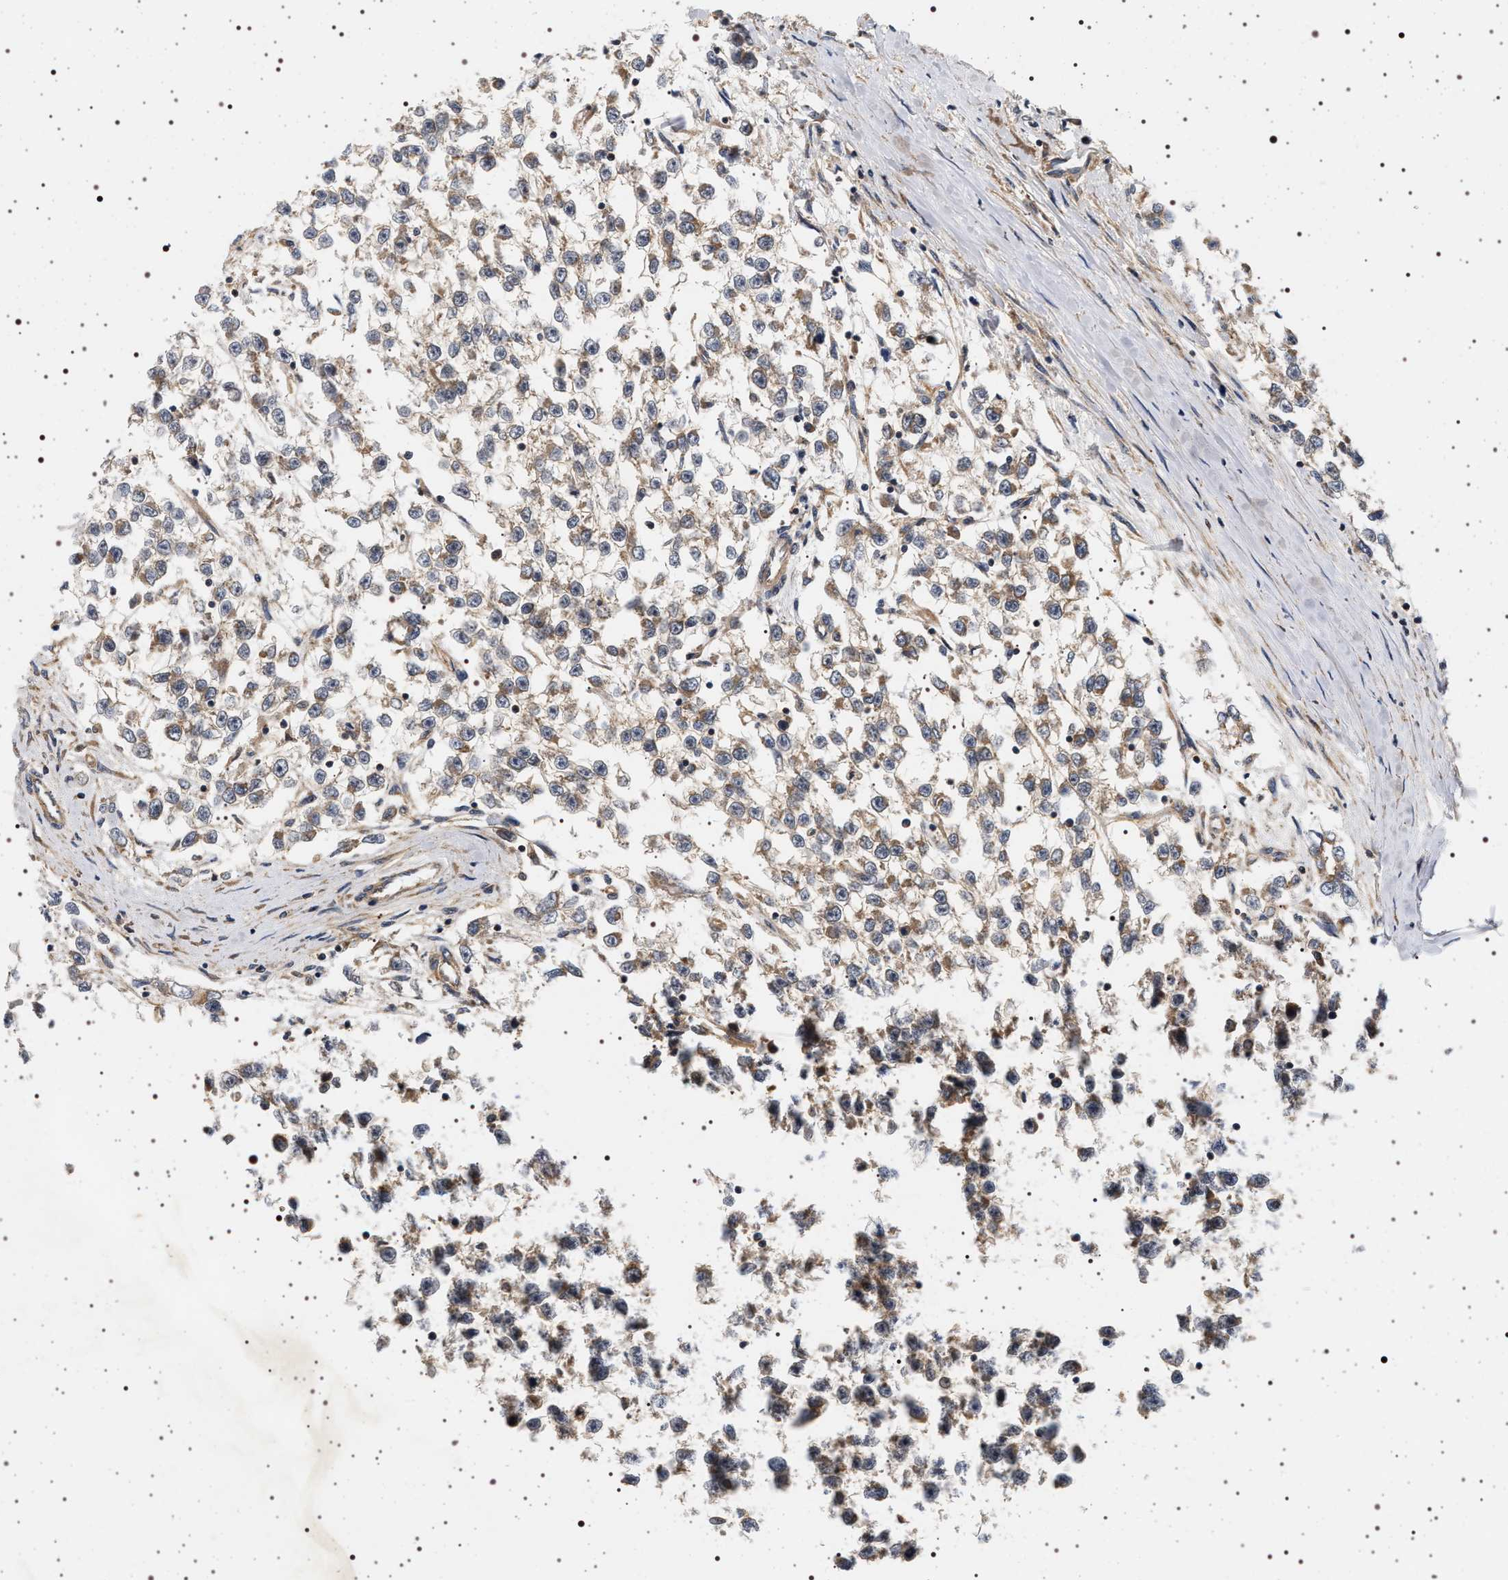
{"staining": {"intensity": "weak", "quantity": ">75%", "location": "cytoplasmic/membranous"}, "tissue": "testis cancer", "cell_type": "Tumor cells", "image_type": "cancer", "snomed": [{"axis": "morphology", "description": "Seminoma, NOS"}, {"axis": "morphology", "description": "Carcinoma, Embryonal, NOS"}, {"axis": "topography", "description": "Testis"}], "caption": "This is a photomicrograph of immunohistochemistry staining of seminoma (testis), which shows weak staining in the cytoplasmic/membranous of tumor cells.", "gene": "DCBLD2", "patient": {"sex": "male", "age": 51}}